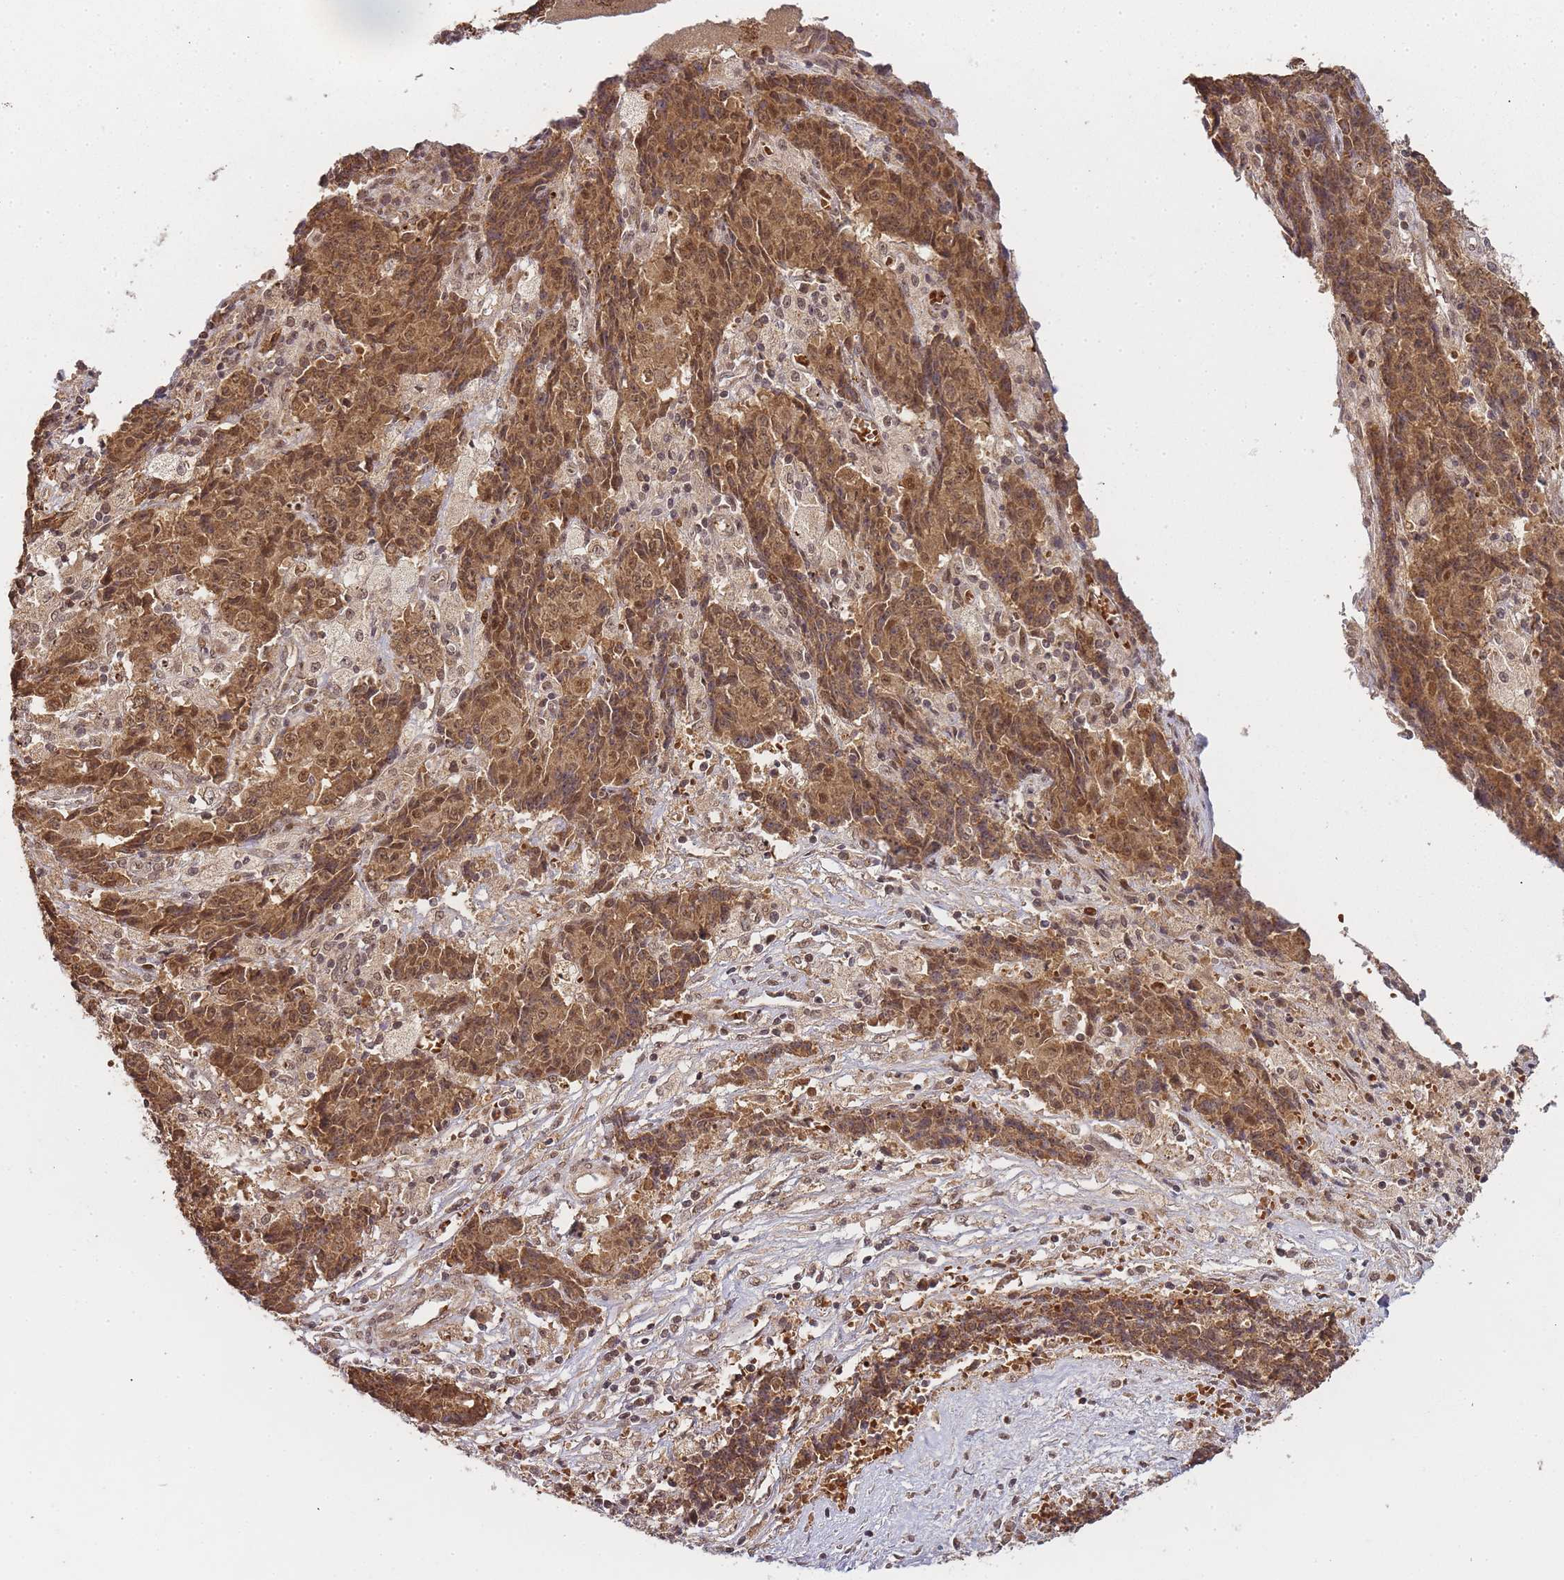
{"staining": {"intensity": "moderate", "quantity": ">75%", "location": "cytoplasmic/membranous,nuclear"}, "tissue": "ovarian cancer", "cell_type": "Tumor cells", "image_type": "cancer", "snomed": [{"axis": "morphology", "description": "Carcinoma, endometroid"}, {"axis": "topography", "description": "Ovary"}], "caption": "Human endometroid carcinoma (ovarian) stained for a protein (brown) demonstrates moderate cytoplasmic/membranous and nuclear positive staining in approximately >75% of tumor cells.", "gene": "ZNF497", "patient": {"sex": "female", "age": 42}}